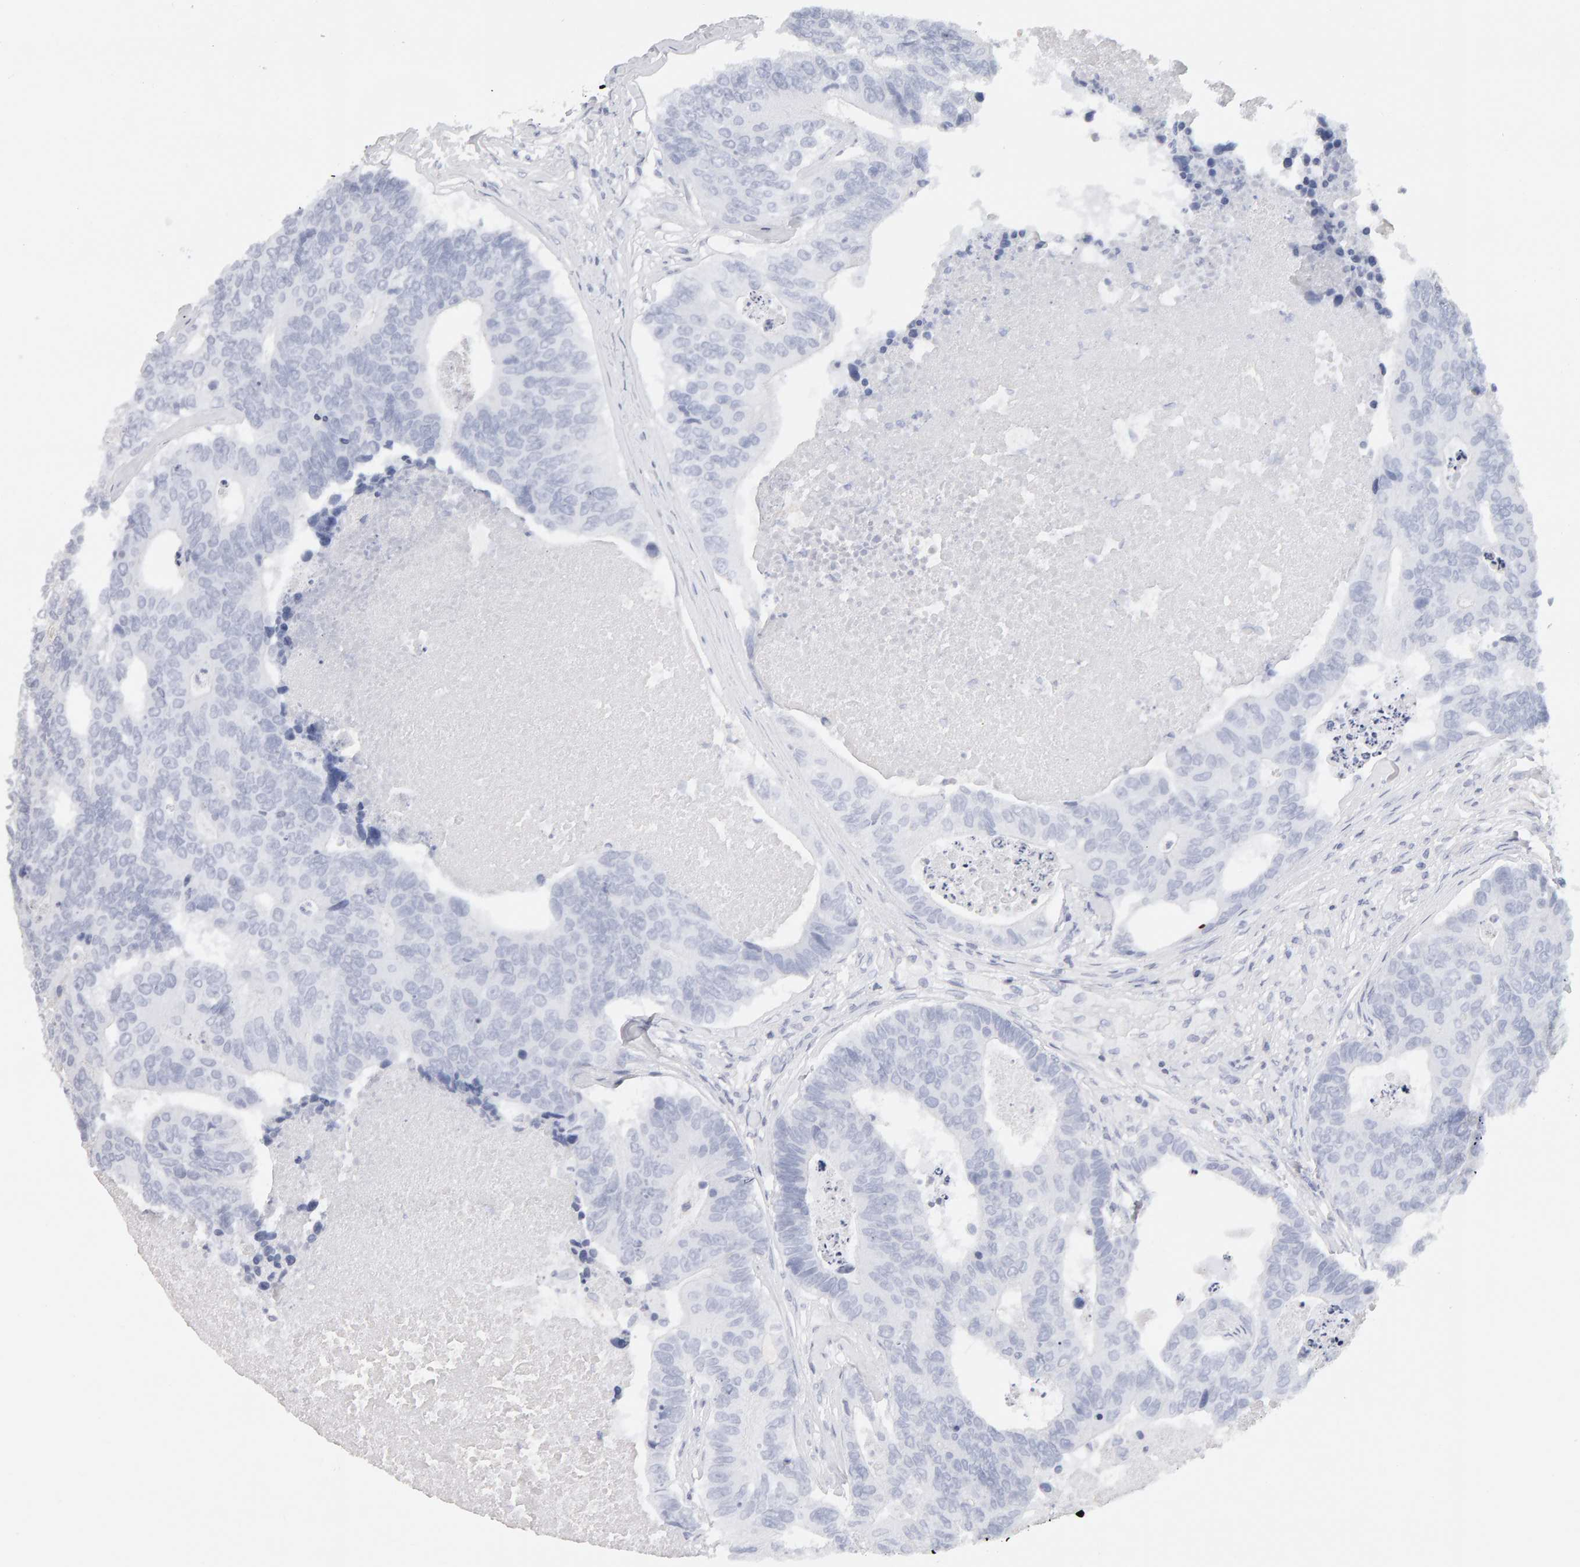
{"staining": {"intensity": "negative", "quantity": "none", "location": "none"}, "tissue": "colorectal cancer", "cell_type": "Tumor cells", "image_type": "cancer", "snomed": [{"axis": "morphology", "description": "Adenocarcinoma, NOS"}, {"axis": "topography", "description": "Colon"}], "caption": "This is an immunohistochemistry (IHC) micrograph of human colorectal cancer. There is no expression in tumor cells.", "gene": "METRNL", "patient": {"sex": "female", "age": 67}}